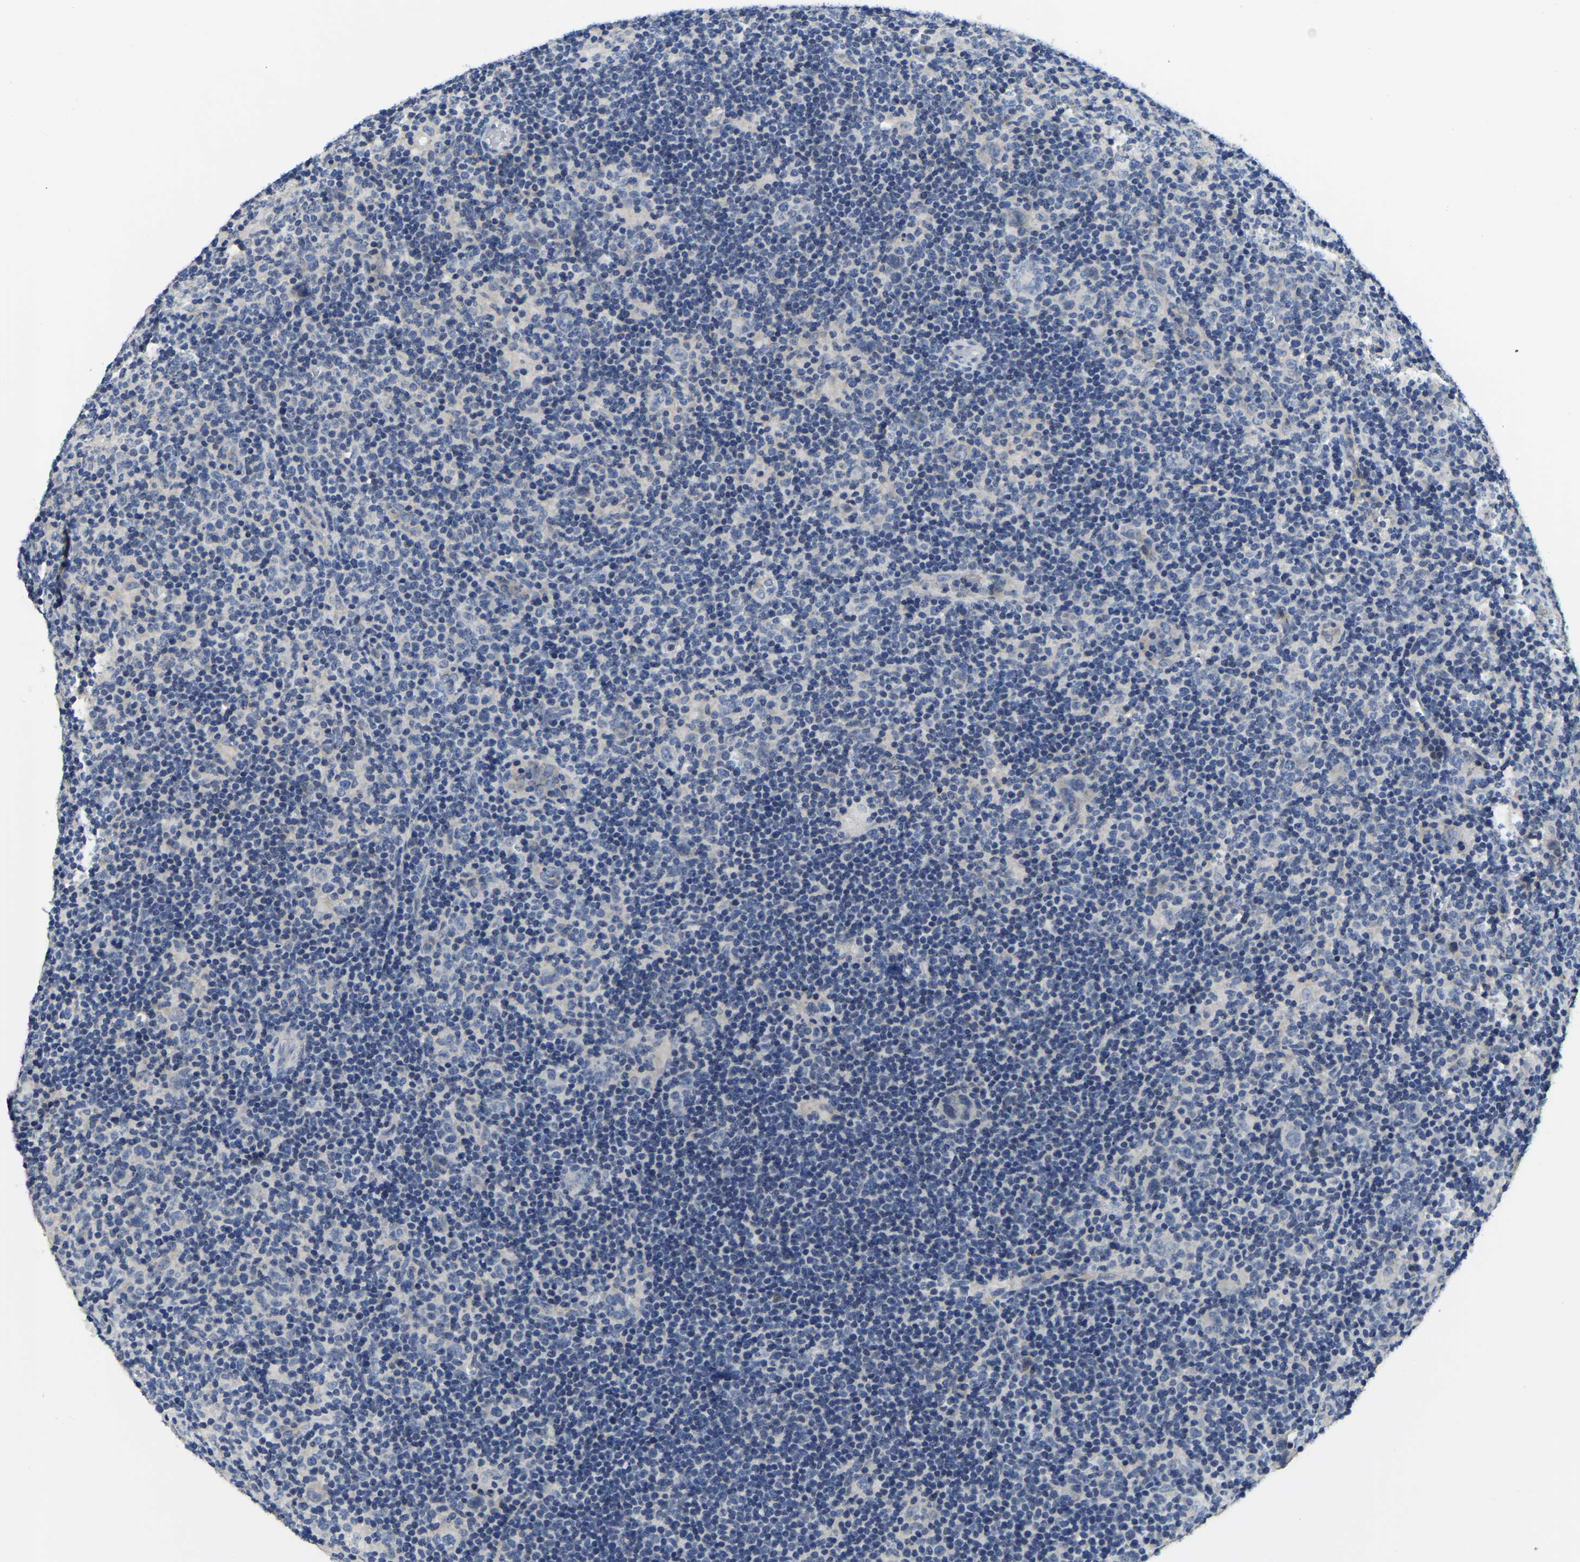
{"staining": {"intensity": "negative", "quantity": "none", "location": "none"}, "tissue": "lymphoma", "cell_type": "Tumor cells", "image_type": "cancer", "snomed": [{"axis": "morphology", "description": "Hodgkin's disease, NOS"}, {"axis": "topography", "description": "Lymph node"}], "caption": "Image shows no significant protein positivity in tumor cells of lymphoma.", "gene": "ITGA2", "patient": {"sex": "female", "age": 57}}